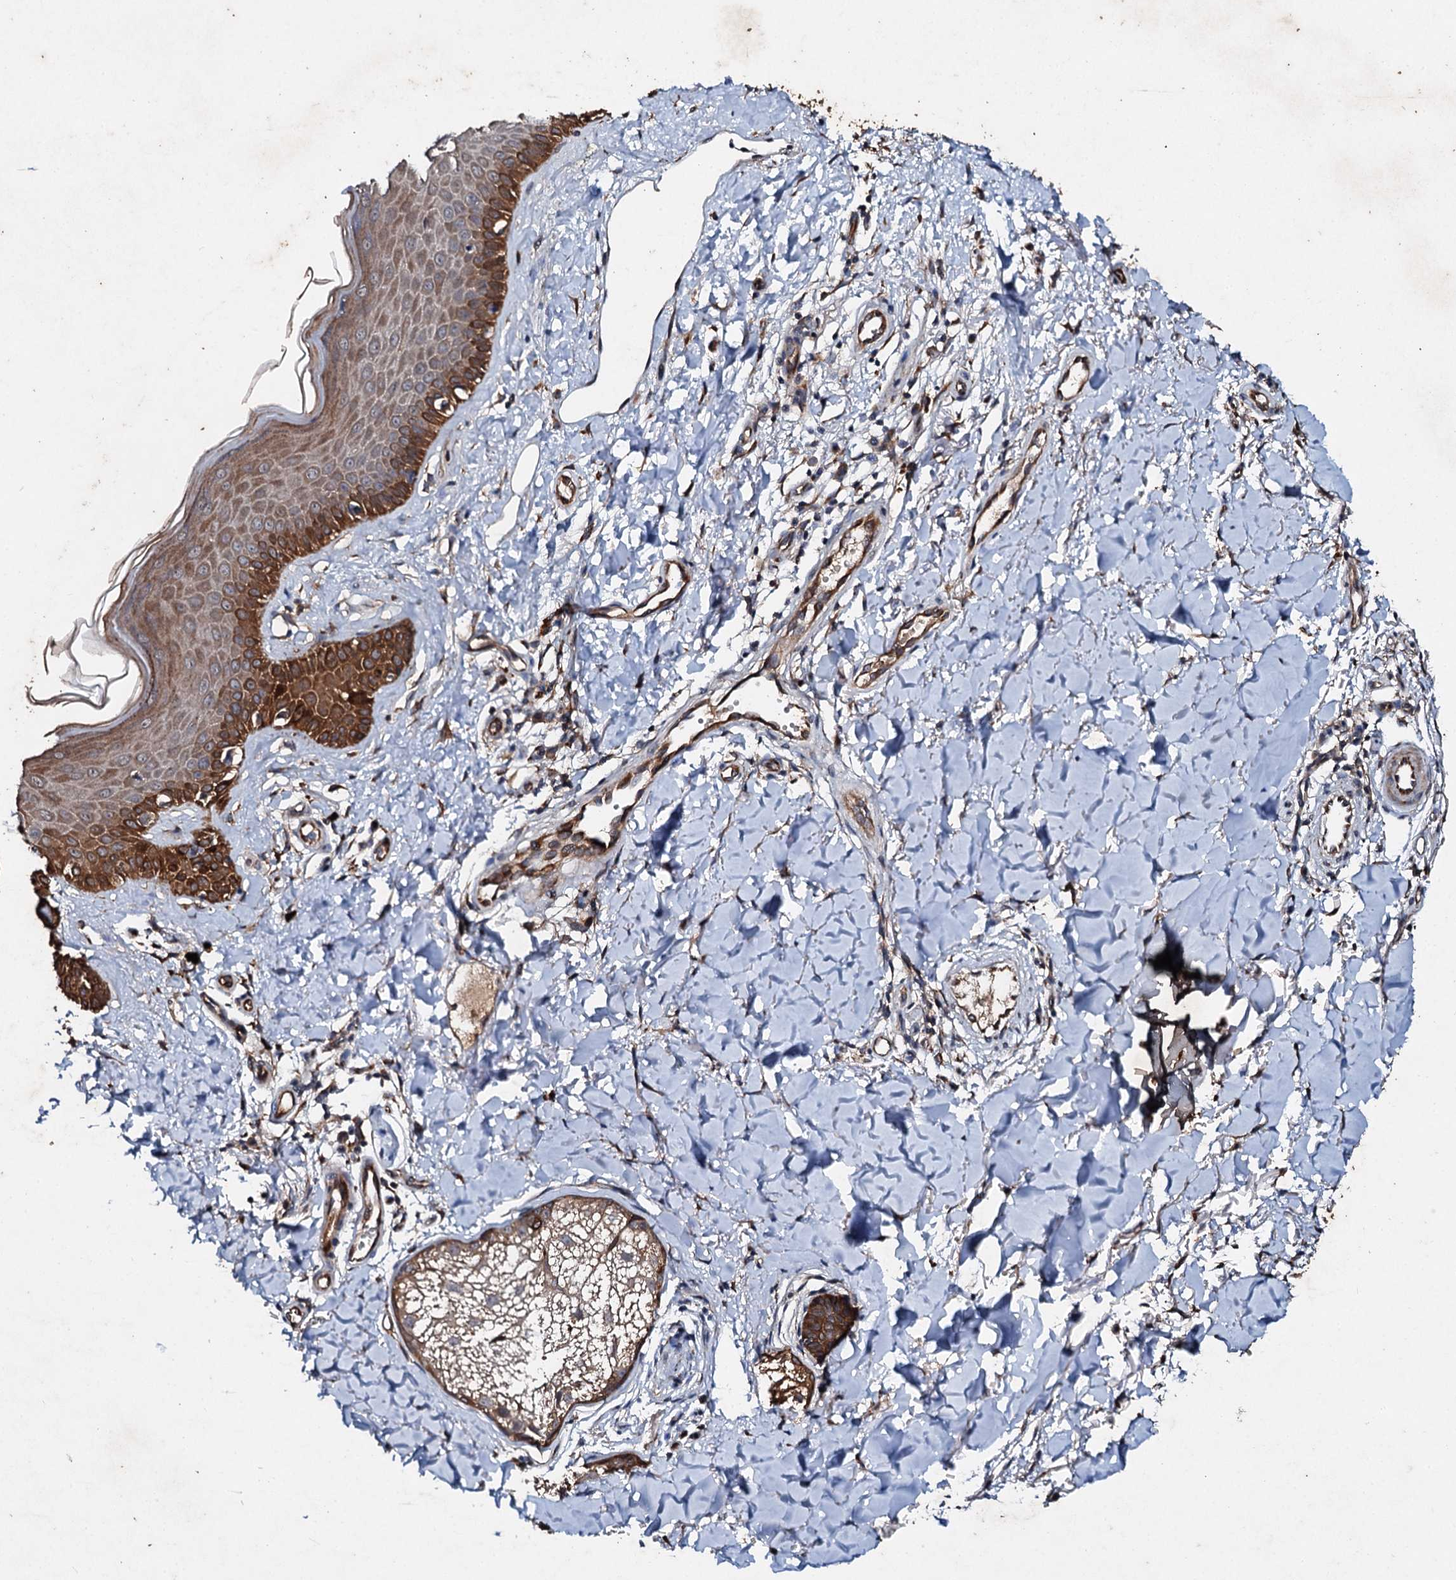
{"staining": {"intensity": "strong", "quantity": ">75%", "location": "cytoplasmic/membranous"}, "tissue": "skin", "cell_type": "Fibroblasts", "image_type": "normal", "snomed": [{"axis": "morphology", "description": "Normal tissue, NOS"}, {"axis": "topography", "description": "Skin"}], "caption": "Unremarkable skin displays strong cytoplasmic/membranous positivity in approximately >75% of fibroblasts, visualized by immunohistochemistry. (IHC, brightfield microscopy, high magnification).", "gene": "ADAMTS10", "patient": {"sex": "male", "age": 52}}